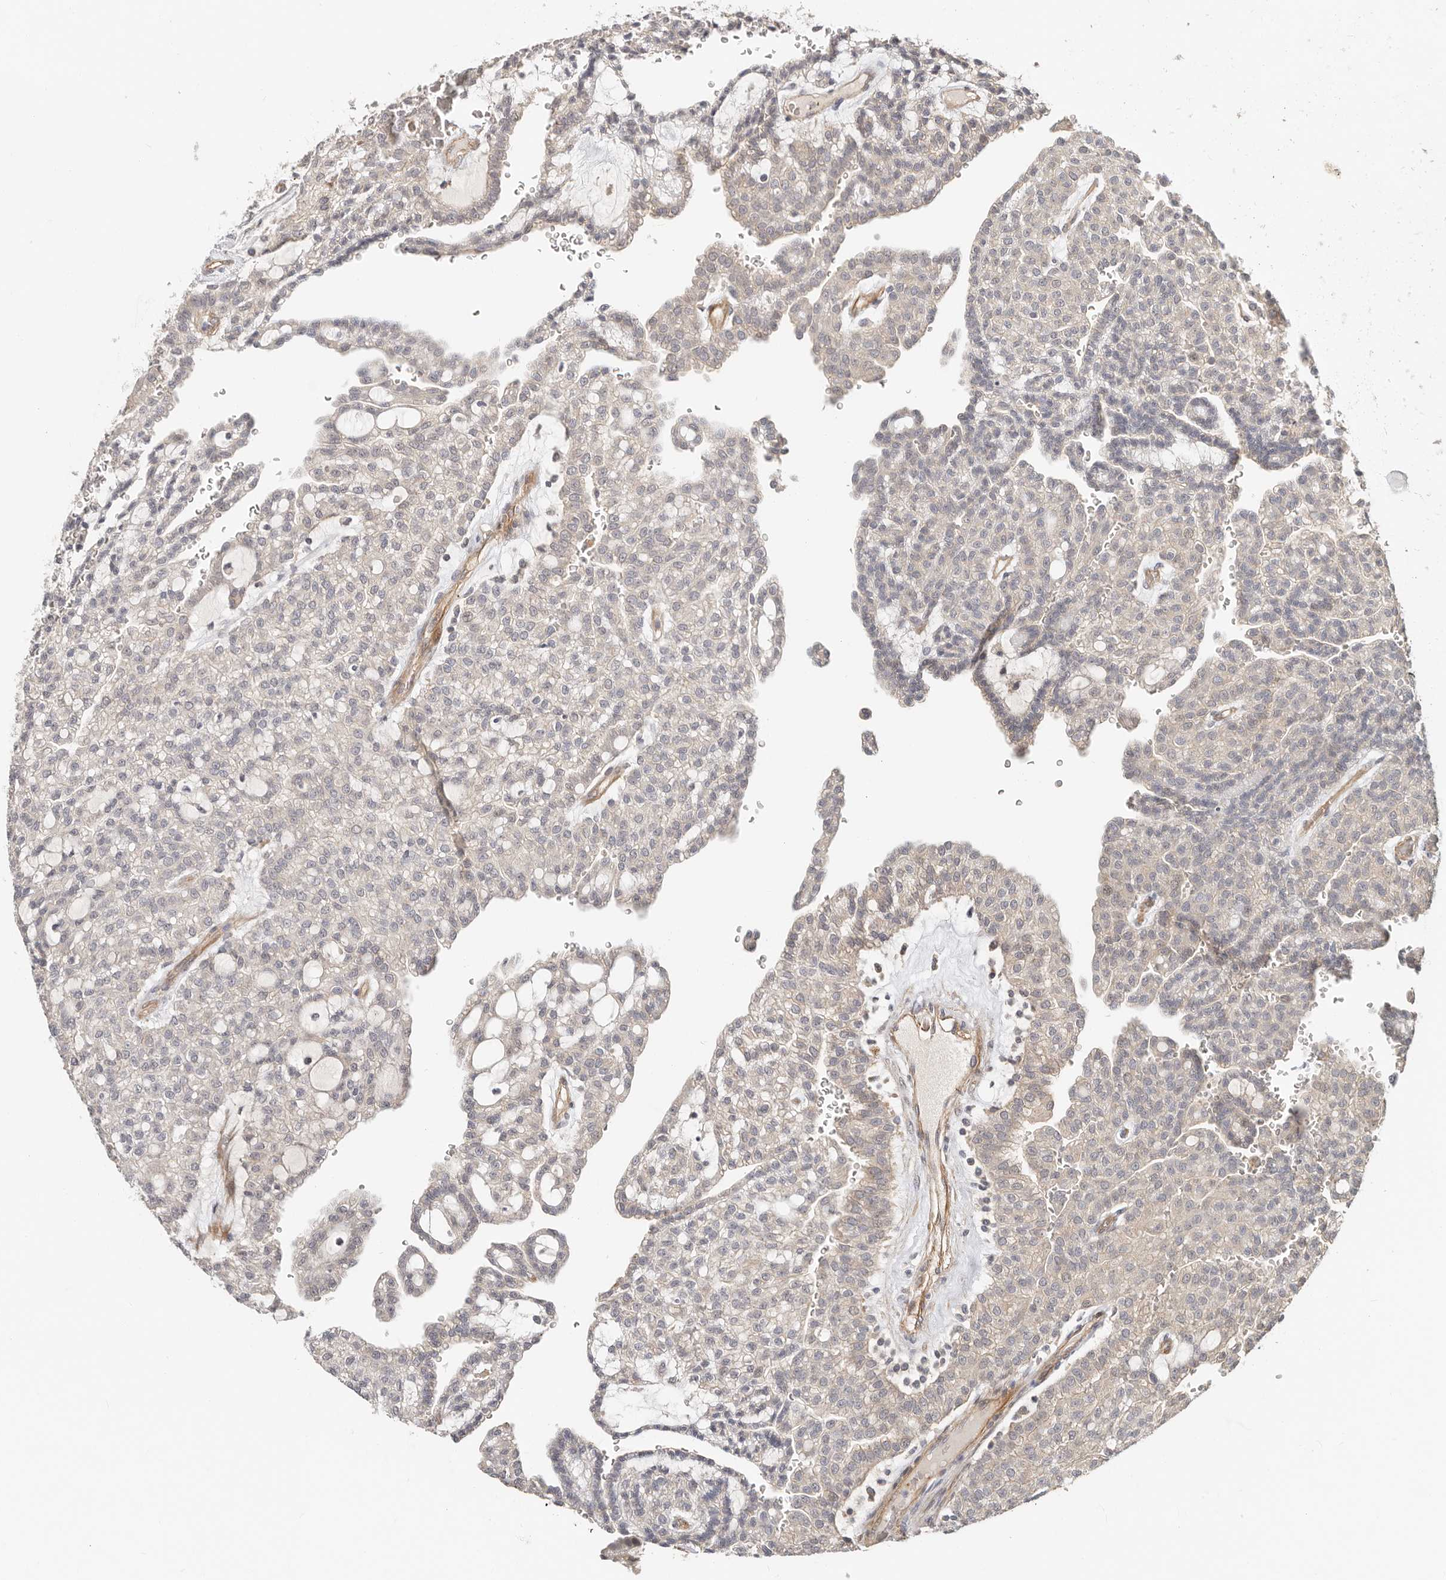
{"staining": {"intensity": "weak", "quantity": "25%-75%", "location": "cytoplasmic/membranous"}, "tissue": "renal cancer", "cell_type": "Tumor cells", "image_type": "cancer", "snomed": [{"axis": "morphology", "description": "Adenocarcinoma, NOS"}, {"axis": "topography", "description": "Kidney"}], "caption": "IHC (DAB (3,3'-diaminobenzidine)) staining of renal cancer displays weak cytoplasmic/membranous protein positivity in about 25%-75% of tumor cells. The staining was performed using DAB, with brown indicating positive protein expression. Nuclei are stained blue with hematoxylin.", "gene": "ZRANB1", "patient": {"sex": "male", "age": 63}}